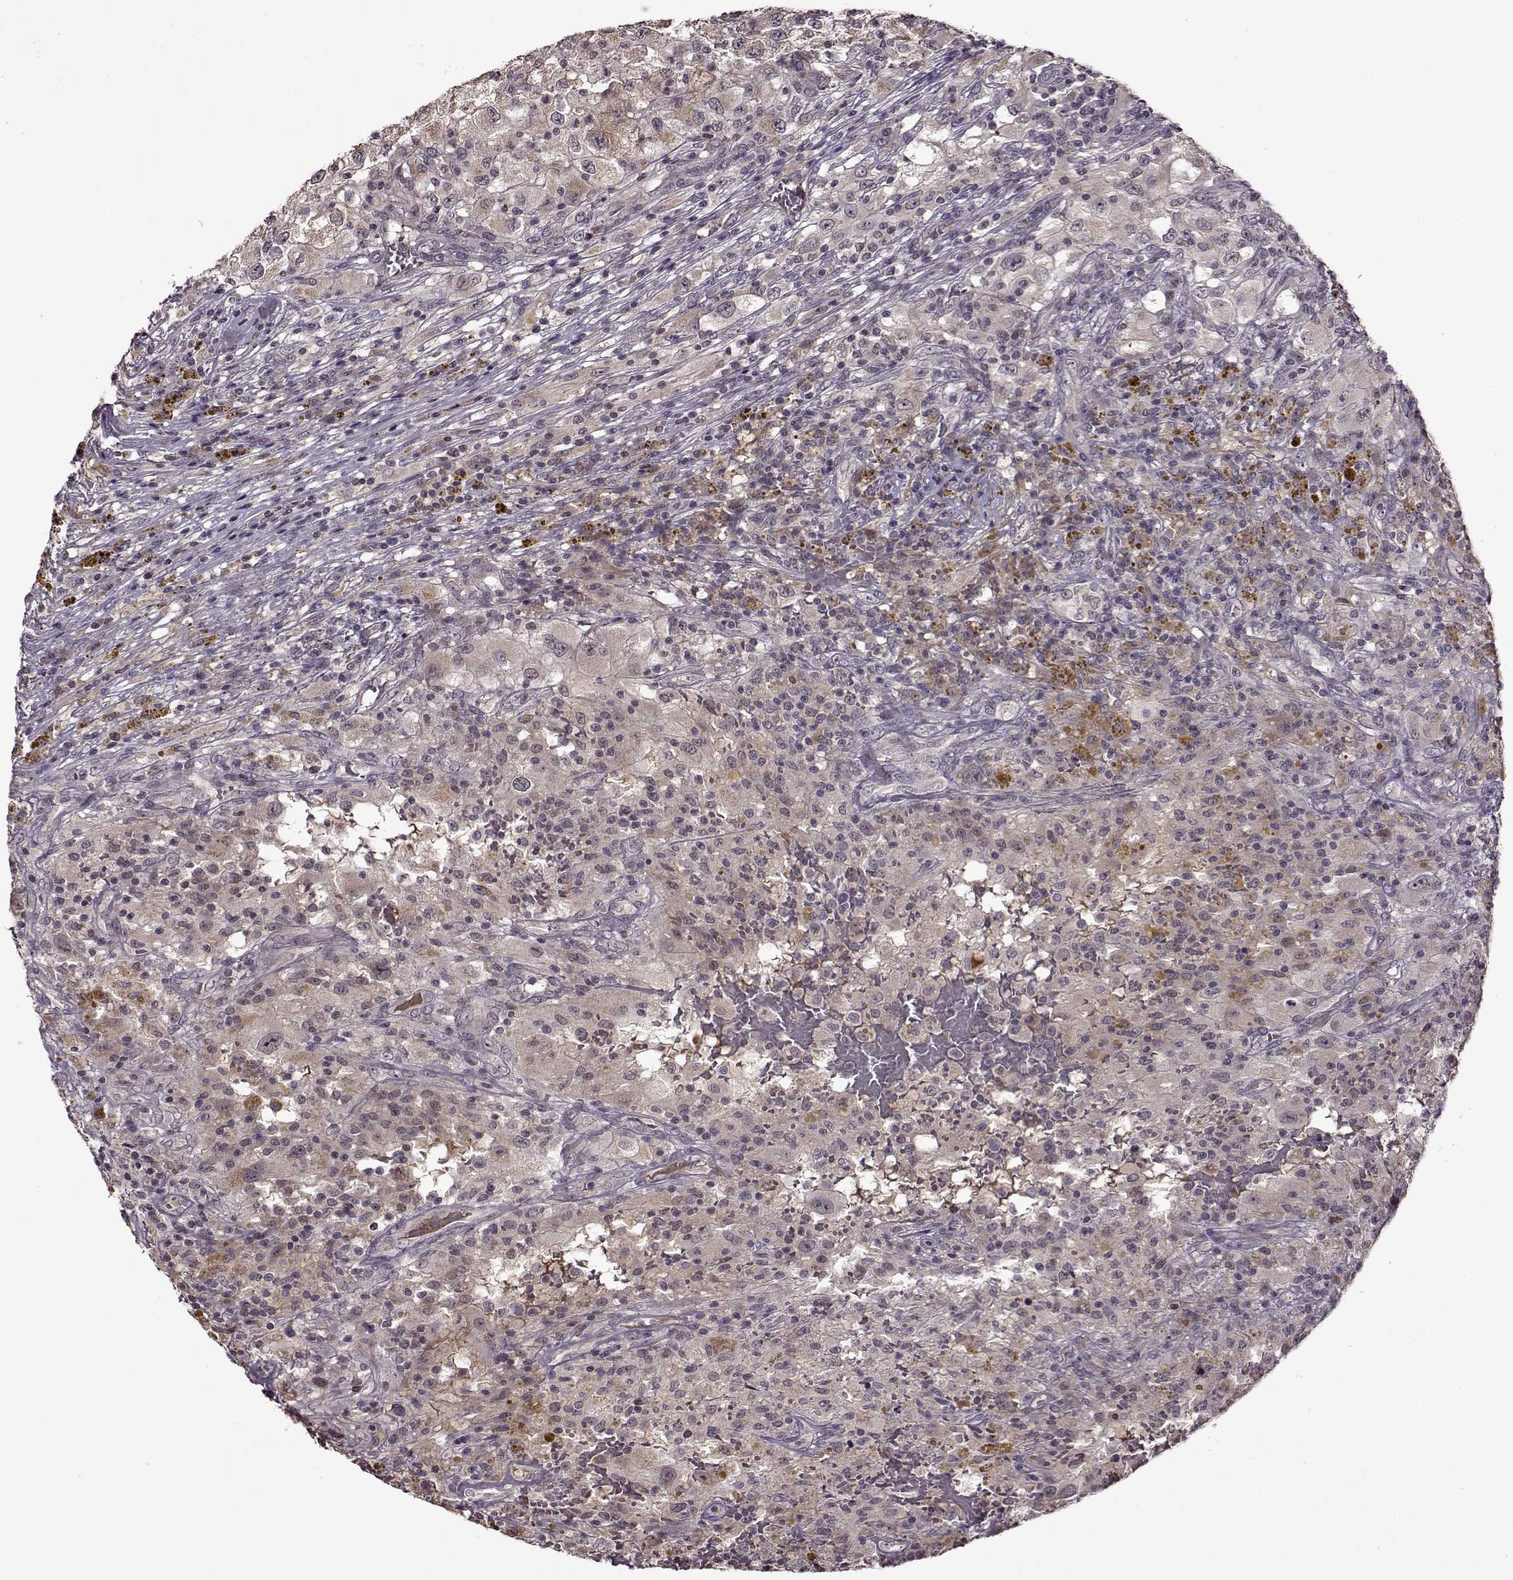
{"staining": {"intensity": "weak", "quantity": "<25%", "location": "cytoplasmic/membranous"}, "tissue": "renal cancer", "cell_type": "Tumor cells", "image_type": "cancer", "snomed": [{"axis": "morphology", "description": "Adenocarcinoma, NOS"}, {"axis": "topography", "description": "Kidney"}], "caption": "IHC image of neoplastic tissue: renal cancer (adenocarcinoma) stained with DAB (3,3'-diaminobenzidine) exhibits no significant protein expression in tumor cells.", "gene": "MAIP1", "patient": {"sex": "female", "age": 67}}